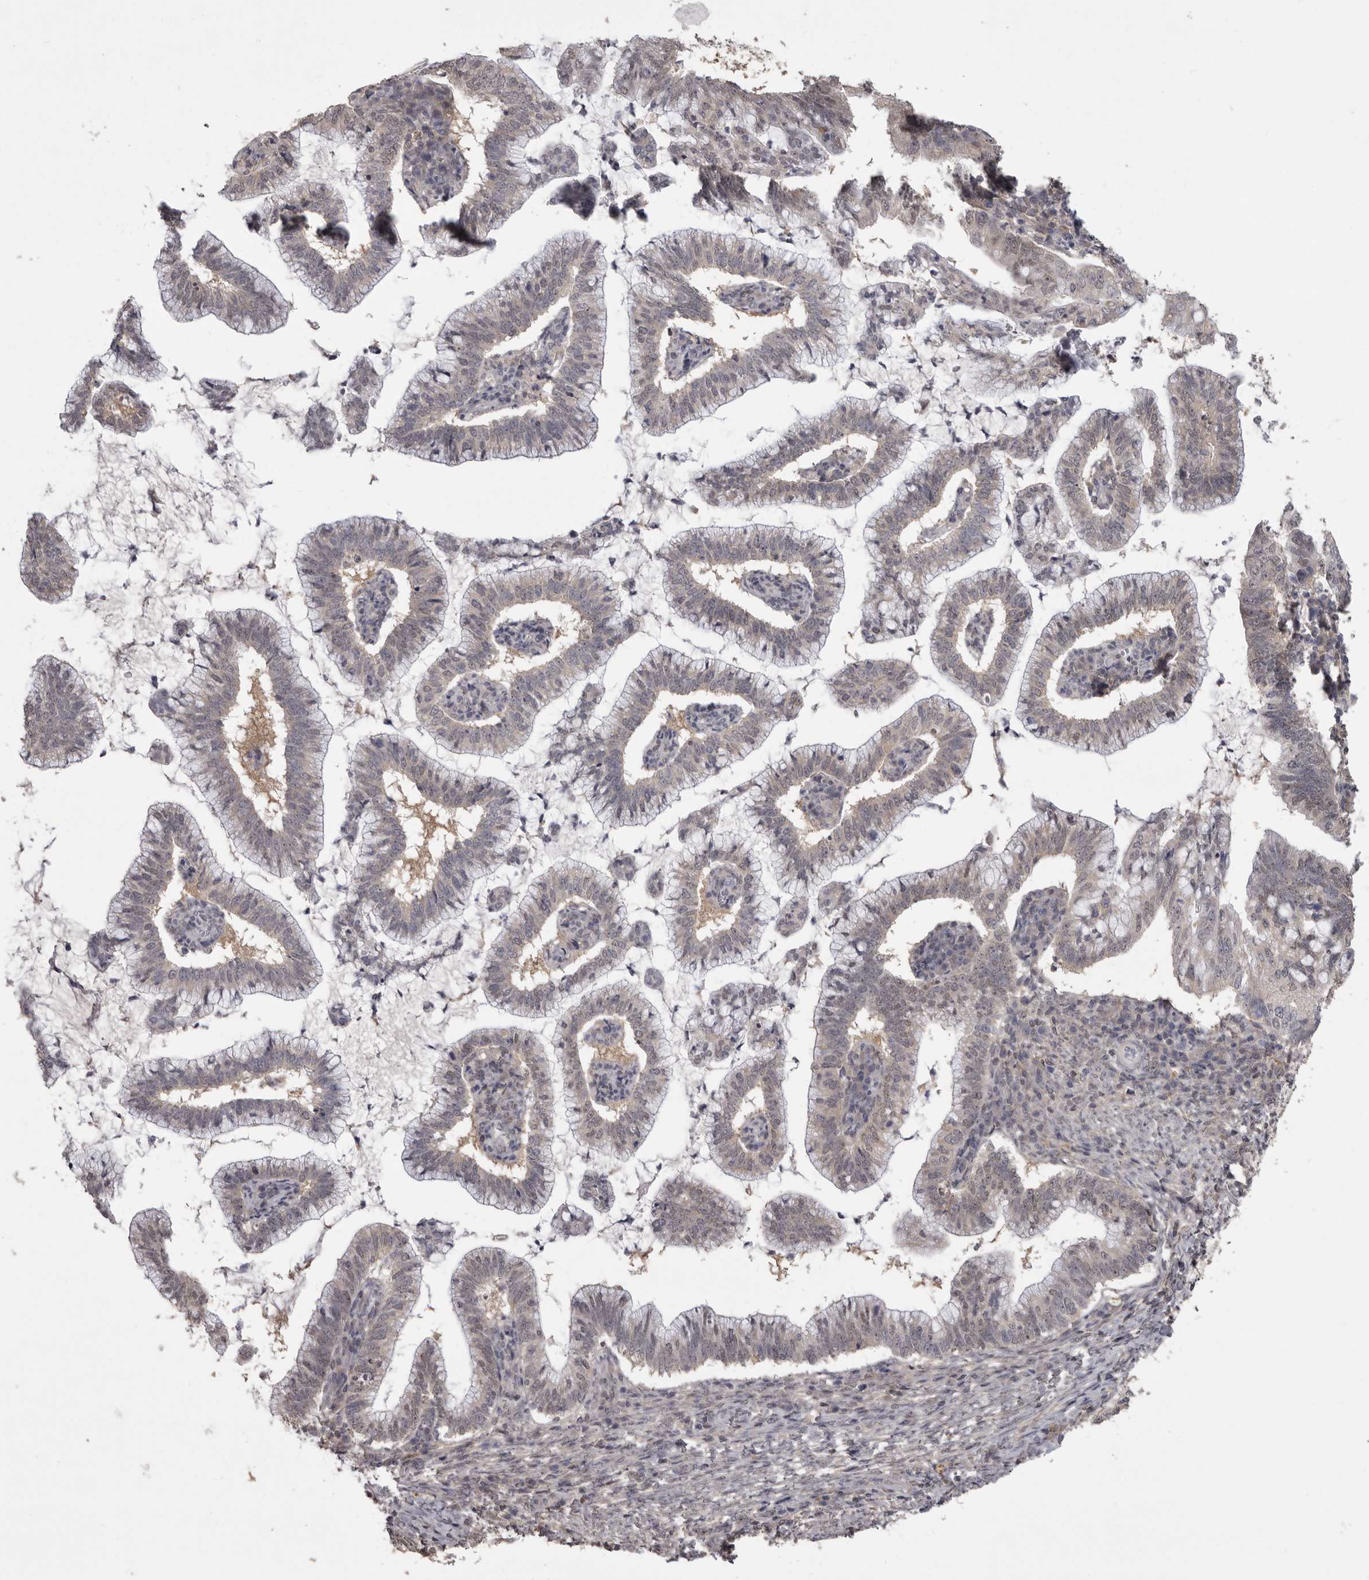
{"staining": {"intensity": "negative", "quantity": "none", "location": "none"}, "tissue": "cervical cancer", "cell_type": "Tumor cells", "image_type": "cancer", "snomed": [{"axis": "morphology", "description": "Adenocarcinoma, NOS"}, {"axis": "topography", "description": "Cervix"}], "caption": "This is an immunohistochemistry (IHC) histopathology image of human adenocarcinoma (cervical). There is no expression in tumor cells.", "gene": "MDH1", "patient": {"sex": "female", "age": 36}}